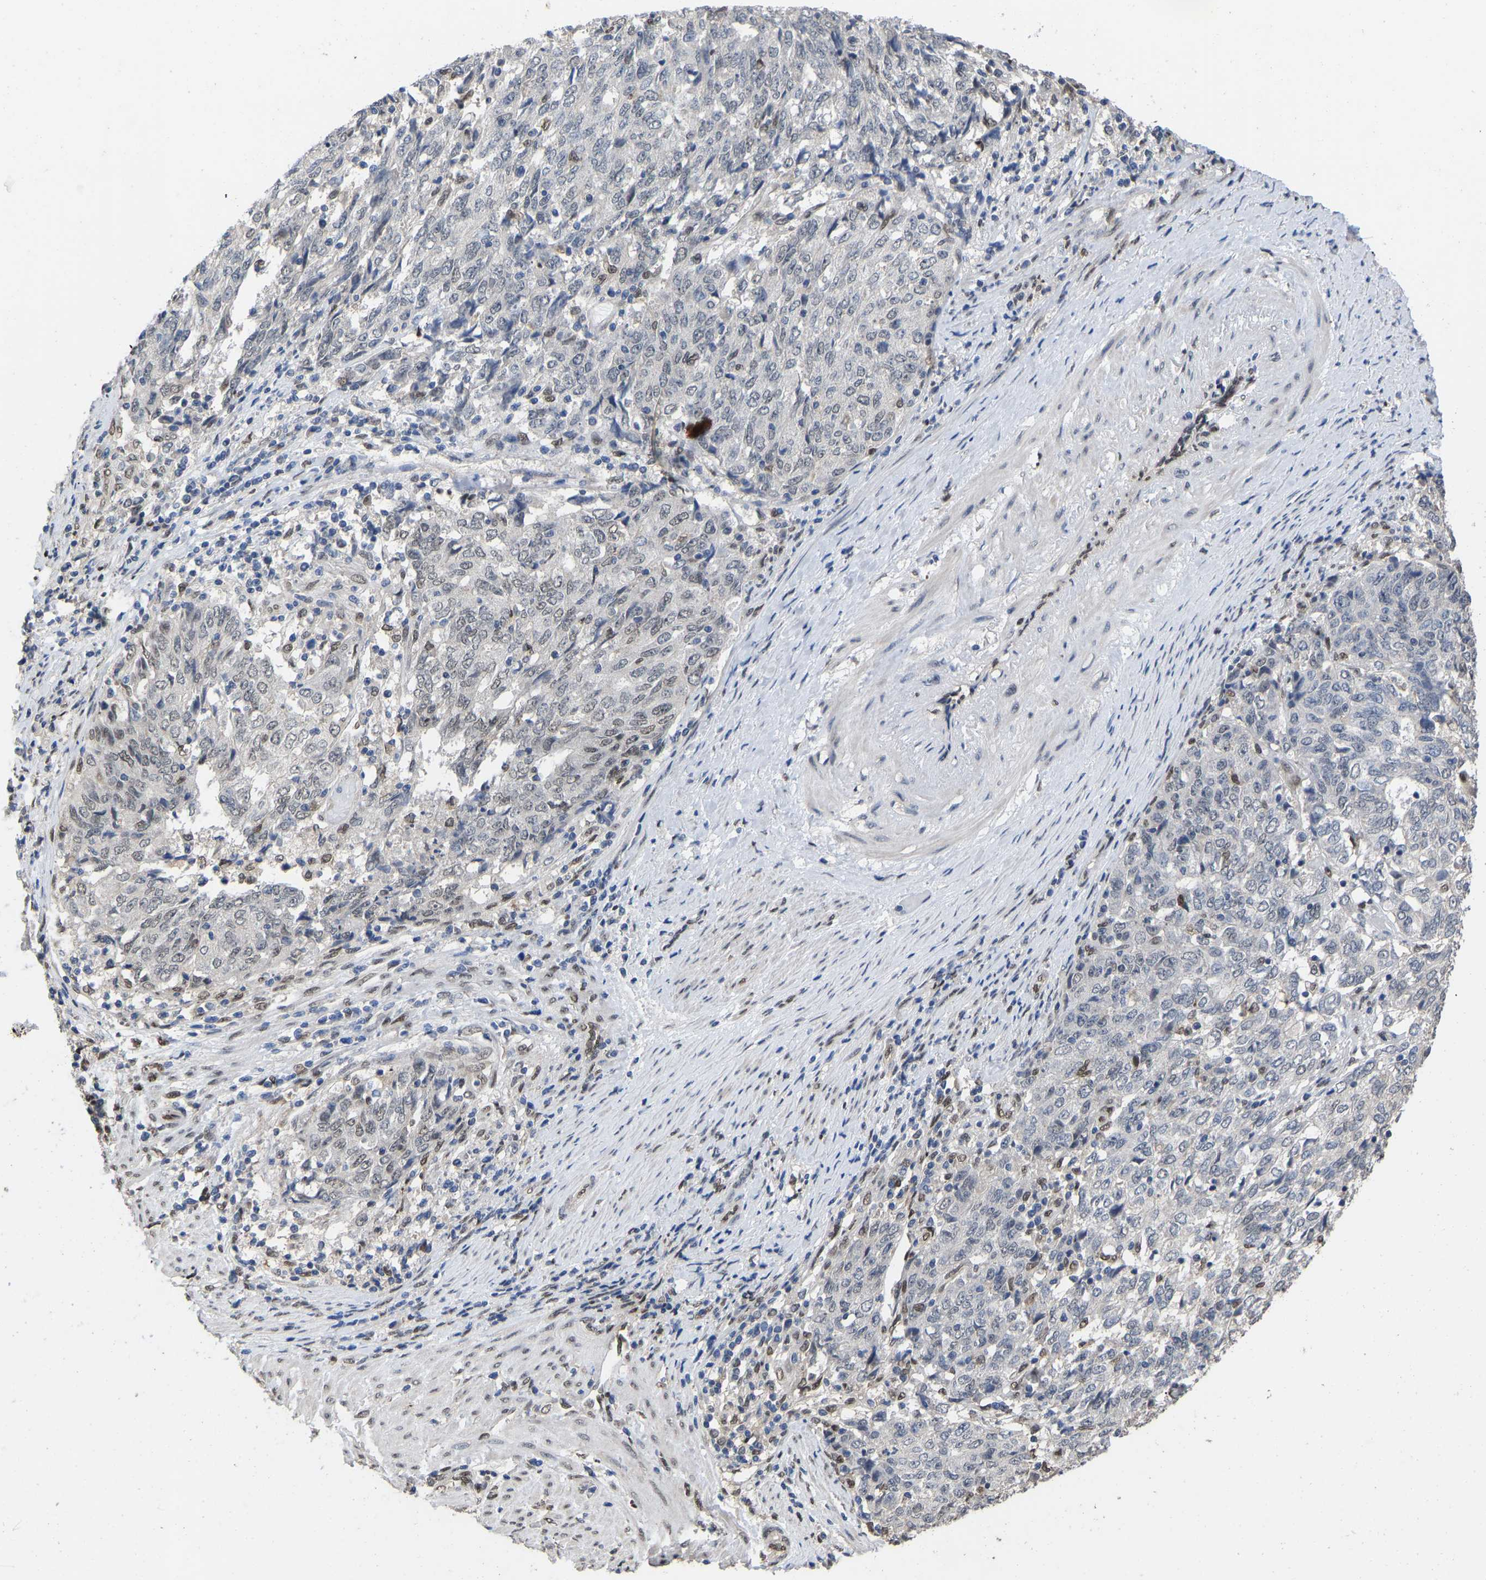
{"staining": {"intensity": "moderate", "quantity": "<25%", "location": "nuclear"}, "tissue": "endometrial cancer", "cell_type": "Tumor cells", "image_type": "cancer", "snomed": [{"axis": "morphology", "description": "Adenocarcinoma, NOS"}, {"axis": "topography", "description": "Endometrium"}], "caption": "IHC micrograph of neoplastic tissue: endometrial cancer (adenocarcinoma) stained using immunohistochemistry (IHC) reveals low levels of moderate protein expression localized specifically in the nuclear of tumor cells, appearing as a nuclear brown color.", "gene": "QKI", "patient": {"sex": "female", "age": 80}}